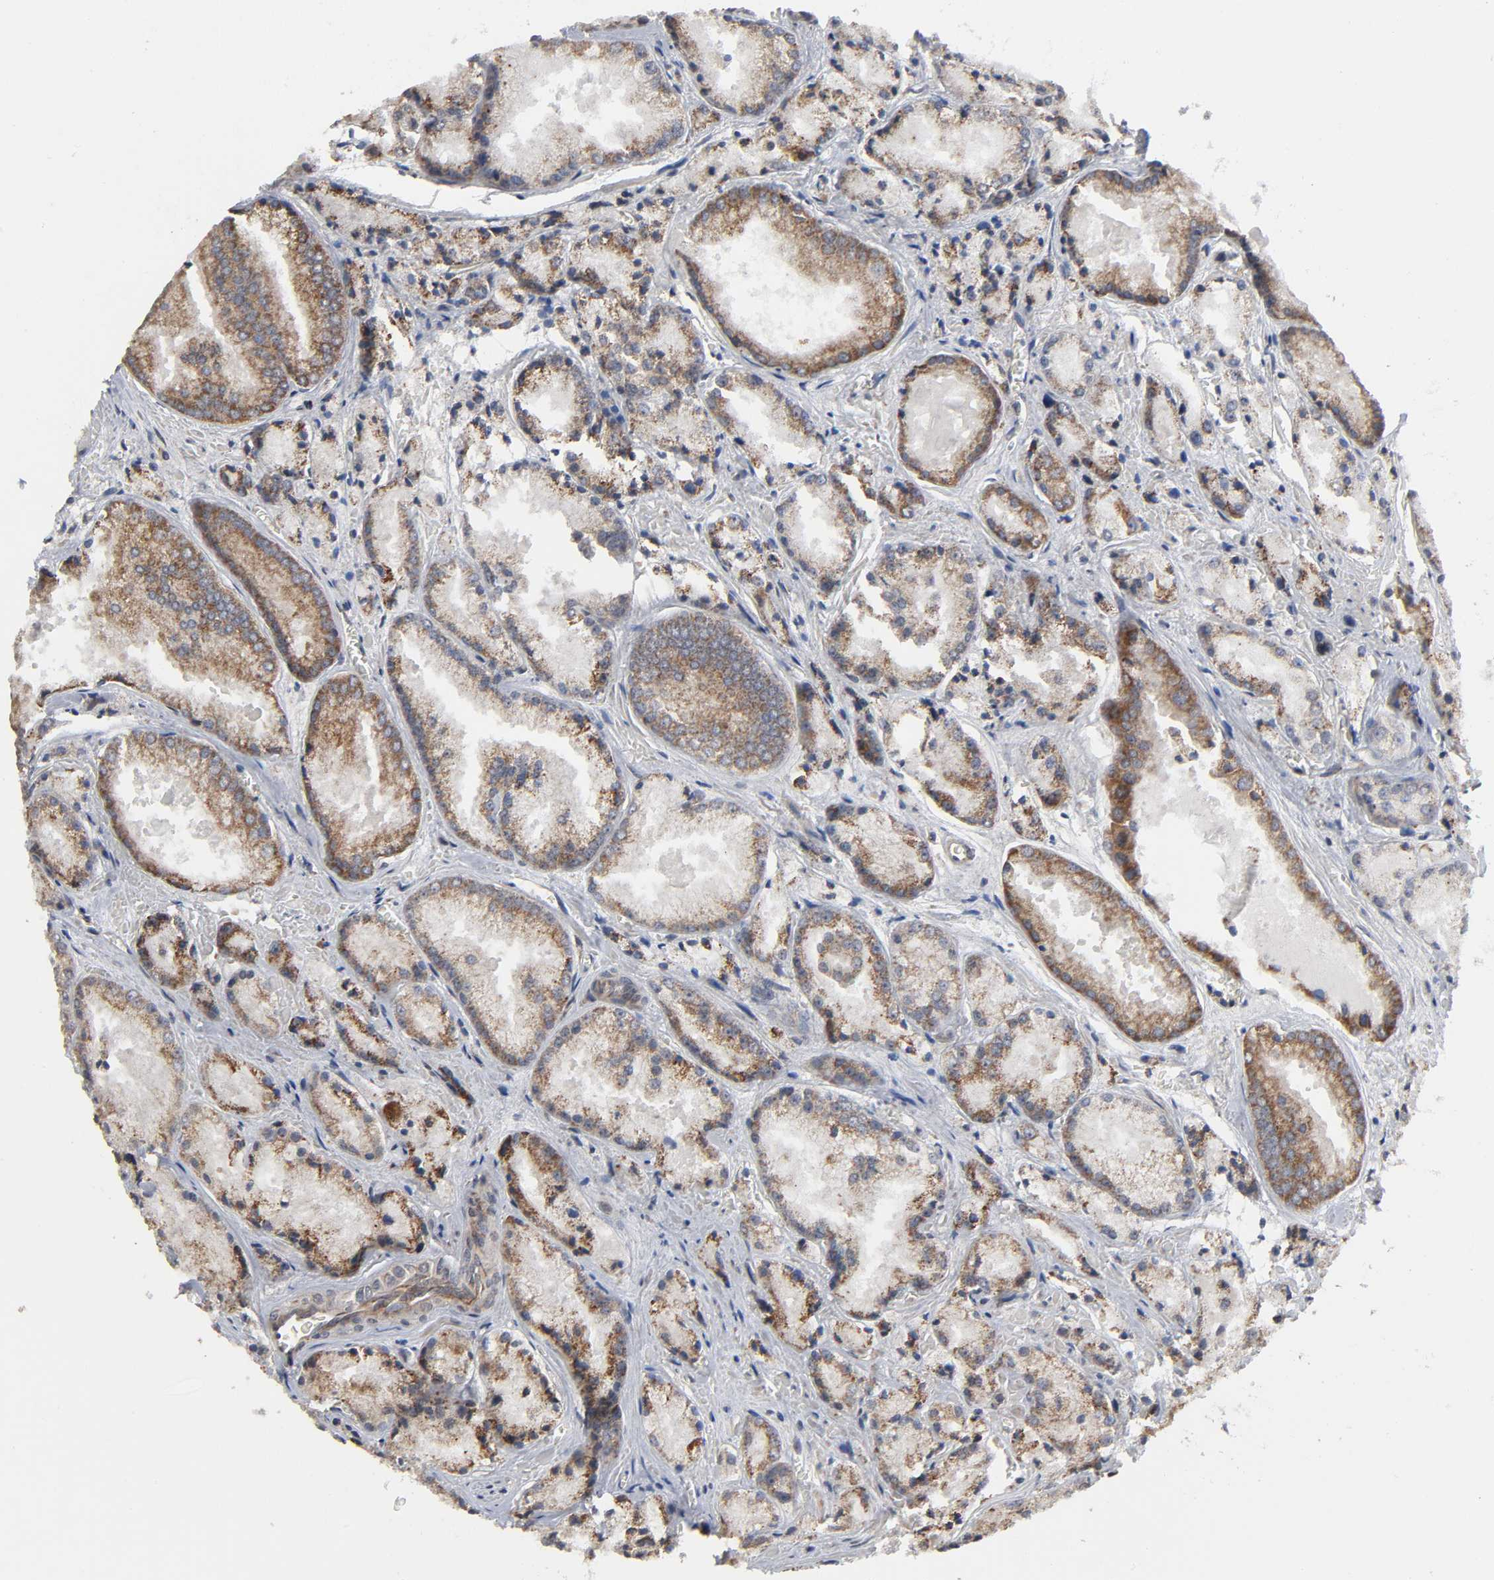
{"staining": {"intensity": "moderate", "quantity": ">75%", "location": "cytoplasmic/membranous"}, "tissue": "prostate cancer", "cell_type": "Tumor cells", "image_type": "cancer", "snomed": [{"axis": "morphology", "description": "Adenocarcinoma, Low grade"}, {"axis": "topography", "description": "Prostate"}], "caption": "This is a micrograph of immunohistochemistry (IHC) staining of prostate cancer (adenocarcinoma (low-grade)), which shows moderate expression in the cytoplasmic/membranous of tumor cells.", "gene": "SLC30A9", "patient": {"sex": "male", "age": 64}}